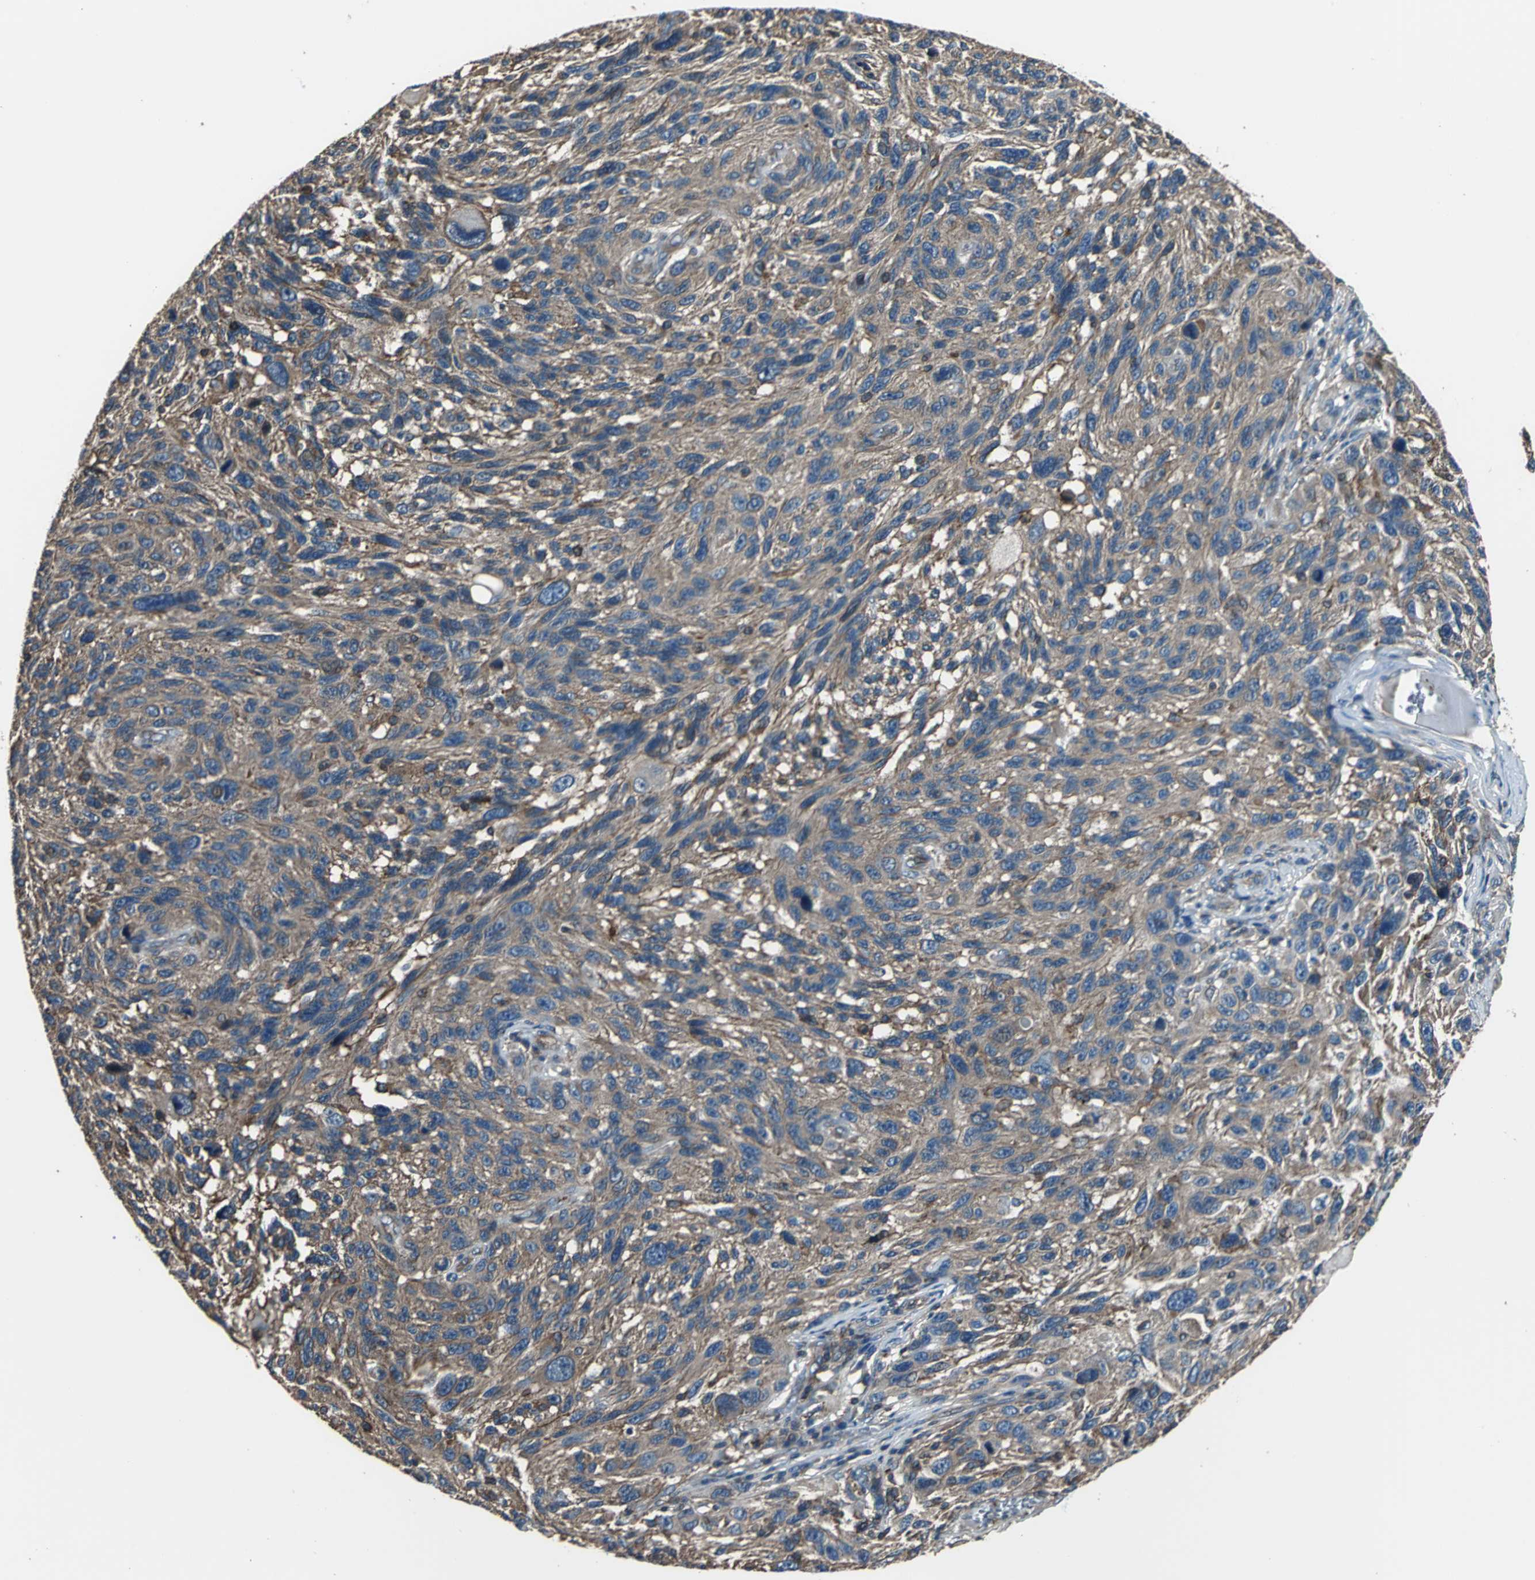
{"staining": {"intensity": "strong", "quantity": ">75%", "location": "cytoplasmic/membranous"}, "tissue": "melanoma", "cell_type": "Tumor cells", "image_type": "cancer", "snomed": [{"axis": "morphology", "description": "Malignant melanoma, NOS"}, {"axis": "topography", "description": "Skin"}], "caption": "Malignant melanoma stained with a brown dye exhibits strong cytoplasmic/membranous positive positivity in about >75% of tumor cells.", "gene": "PARVA", "patient": {"sex": "male", "age": 53}}